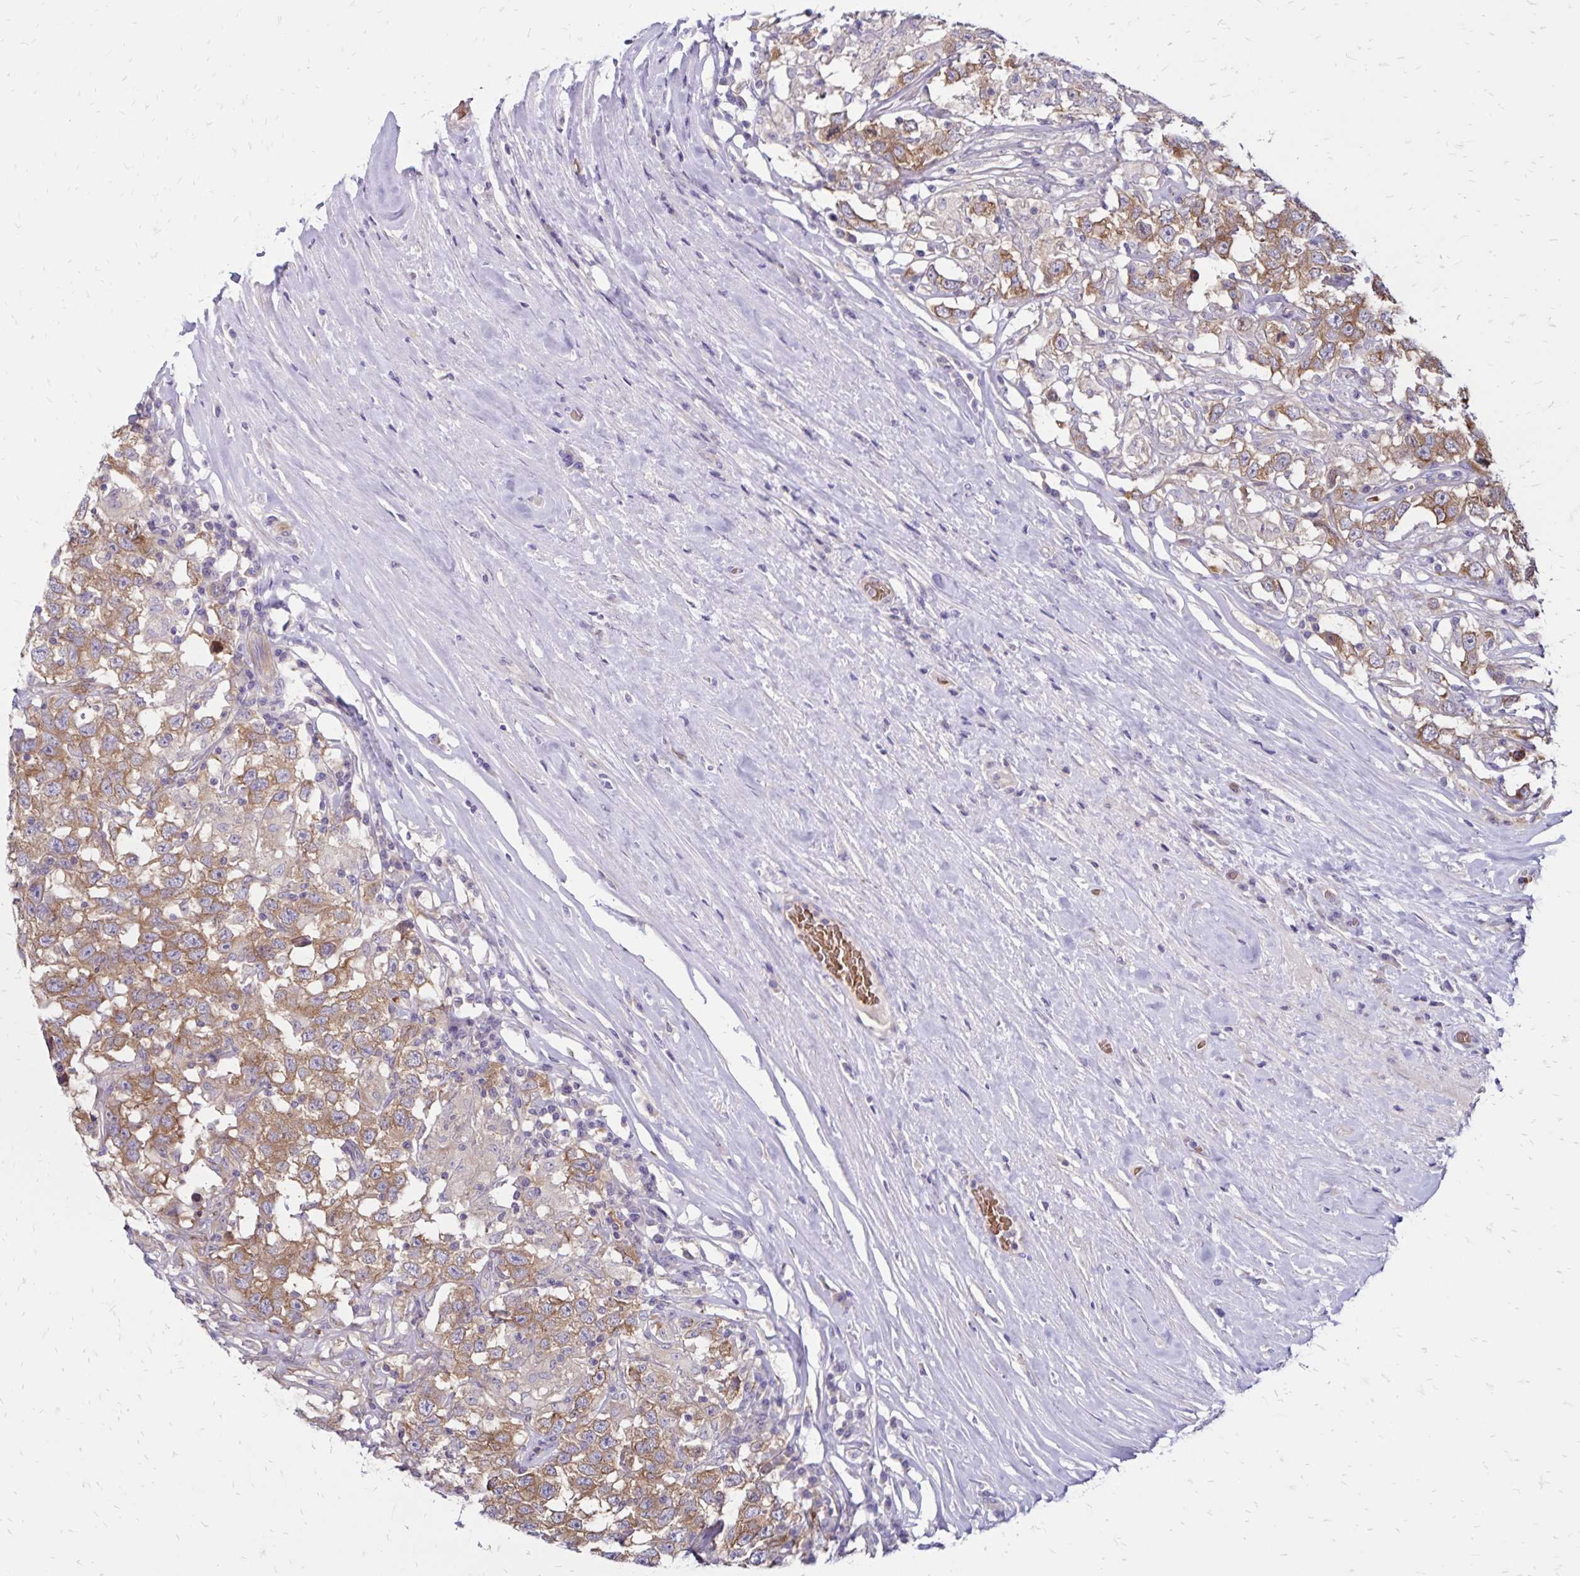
{"staining": {"intensity": "moderate", "quantity": "25%-75%", "location": "cytoplasmic/membranous"}, "tissue": "testis cancer", "cell_type": "Tumor cells", "image_type": "cancer", "snomed": [{"axis": "morphology", "description": "Seminoma, NOS"}, {"axis": "topography", "description": "Testis"}], "caption": "IHC micrograph of neoplastic tissue: testis seminoma stained using immunohistochemistry demonstrates medium levels of moderate protein expression localized specifically in the cytoplasmic/membranous of tumor cells, appearing as a cytoplasmic/membranous brown color.", "gene": "FSD1", "patient": {"sex": "male", "age": 41}}